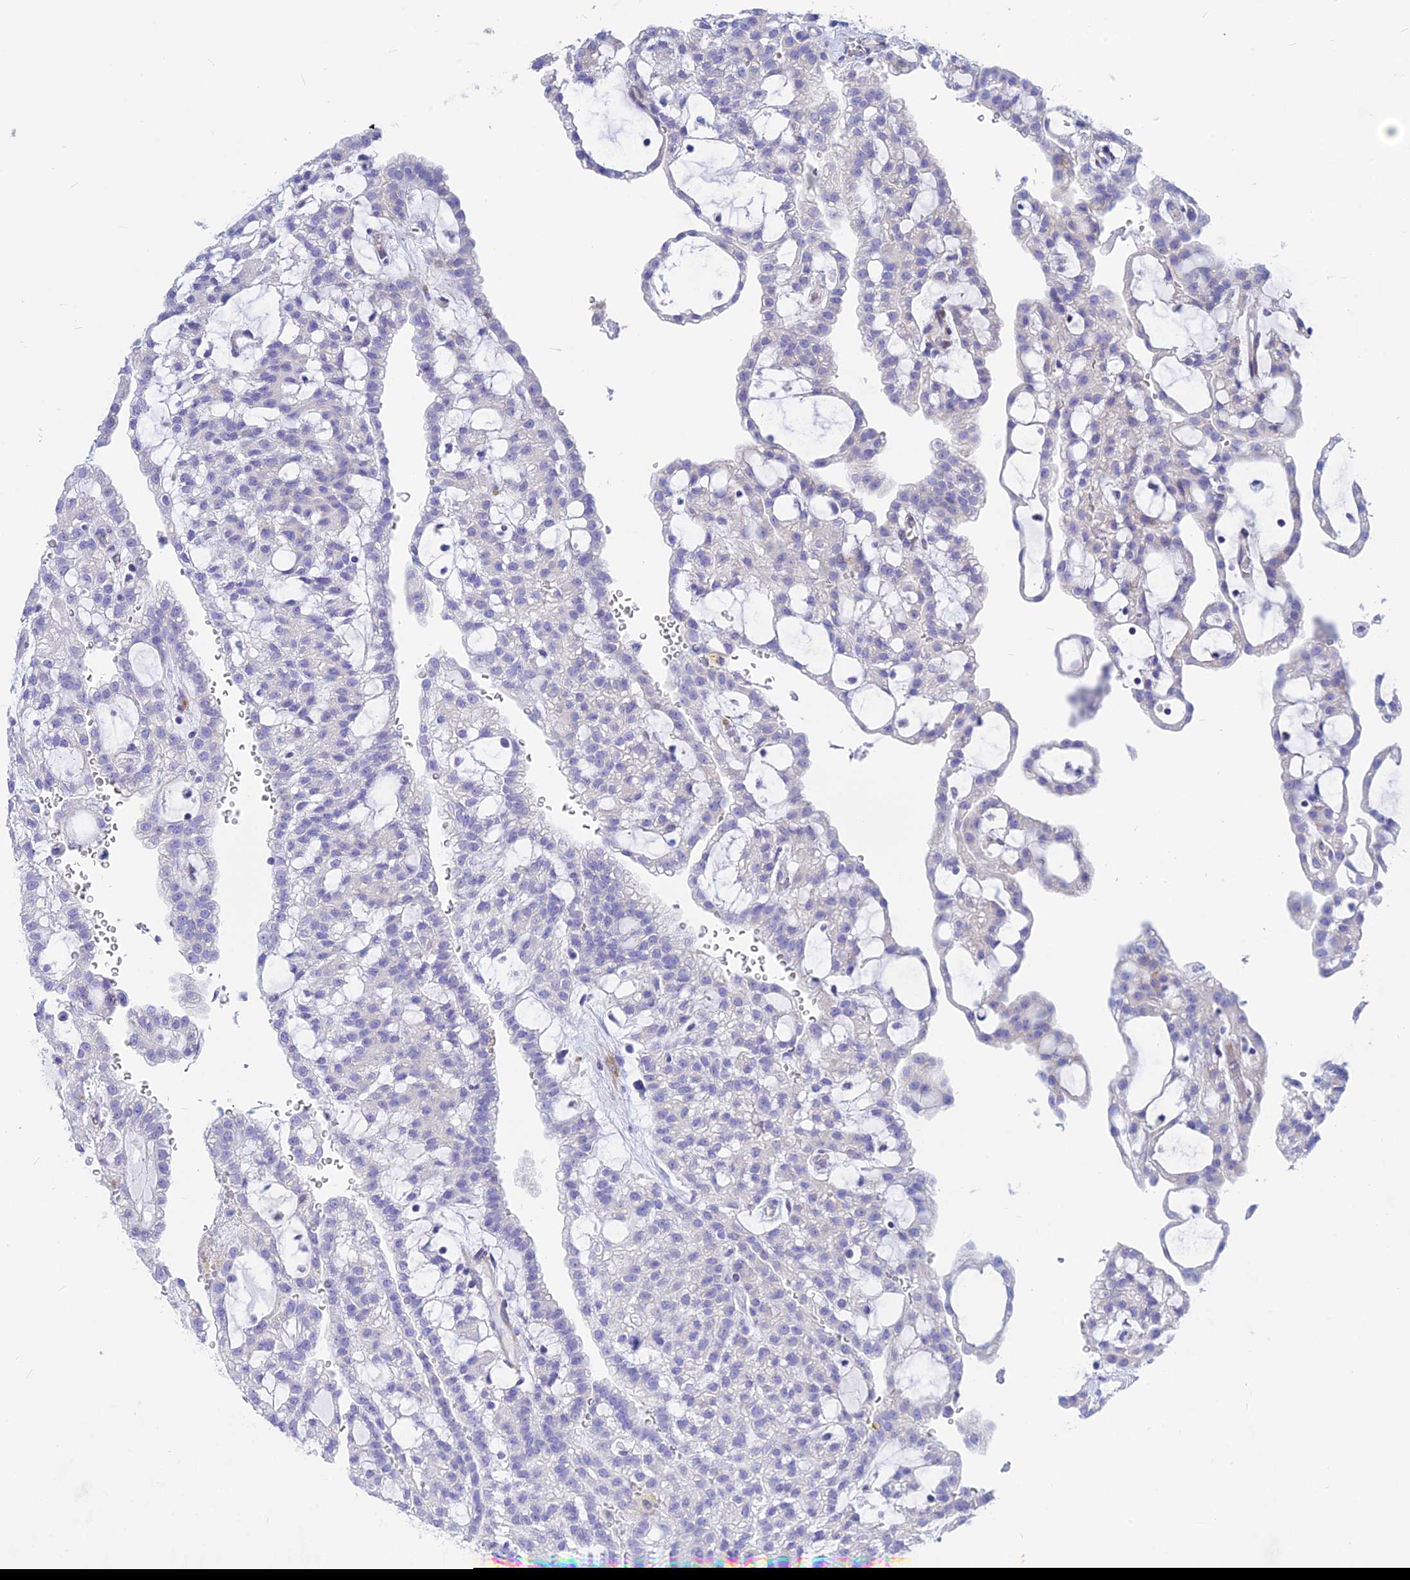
{"staining": {"intensity": "negative", "quantity": "none", "location": "none"}, "tissue": "renal cancer", "cell_type": "Tumor cells", "image_type": "cancer", "snomed": [{"axis": "morphology", "description": "Adenocarcinoma, NOS"}, {"axis": "topography", "description": "Kidney"}], "caption": "This is an IHC histopathology image of human renal cancer. There is no positivity in tumor cells.", "gene": "CNOT6", "patient": {"sex": "male", "age": 63}}